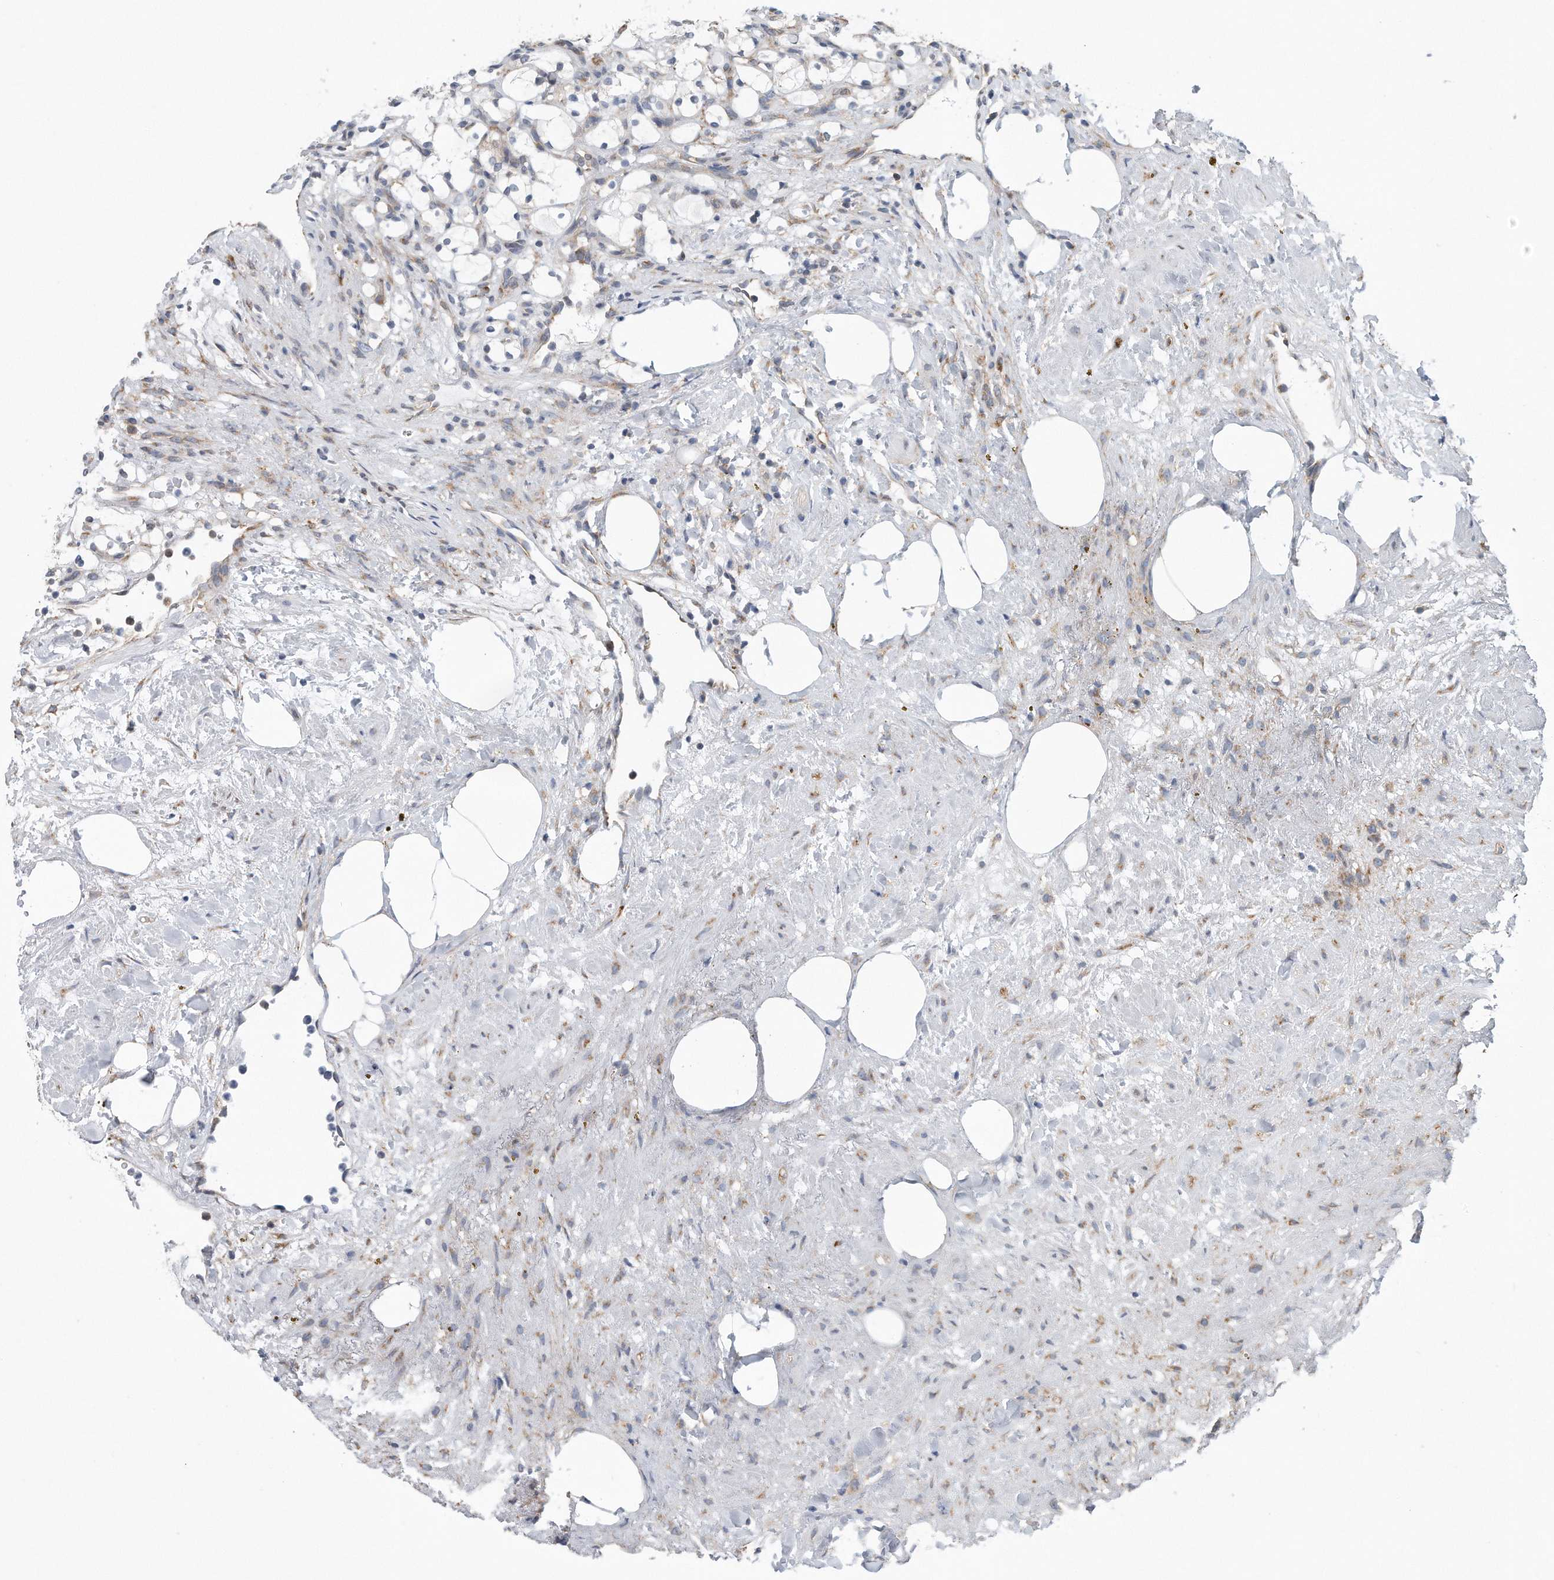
{"staining": {"intensity": "negative", "quantity": "none", "location": "none"}, "tissue": "renal cancer", "cell_type": "Tumor cells", "image_type": "cancer", "snomed": [{"axis": "morphology", "description": "Adenocarcinoma, NOS"}, {"axis": "topography", "description": "Kidney"}], "caption": "DAB (3,3'-diaminobenzidine) immunohistochemical staining of adenocarcinoma (renal) reveals no significant expression in tumor cells.", "gene": "RPL26L1", "patient": {"sex": "female", "age": 69}}